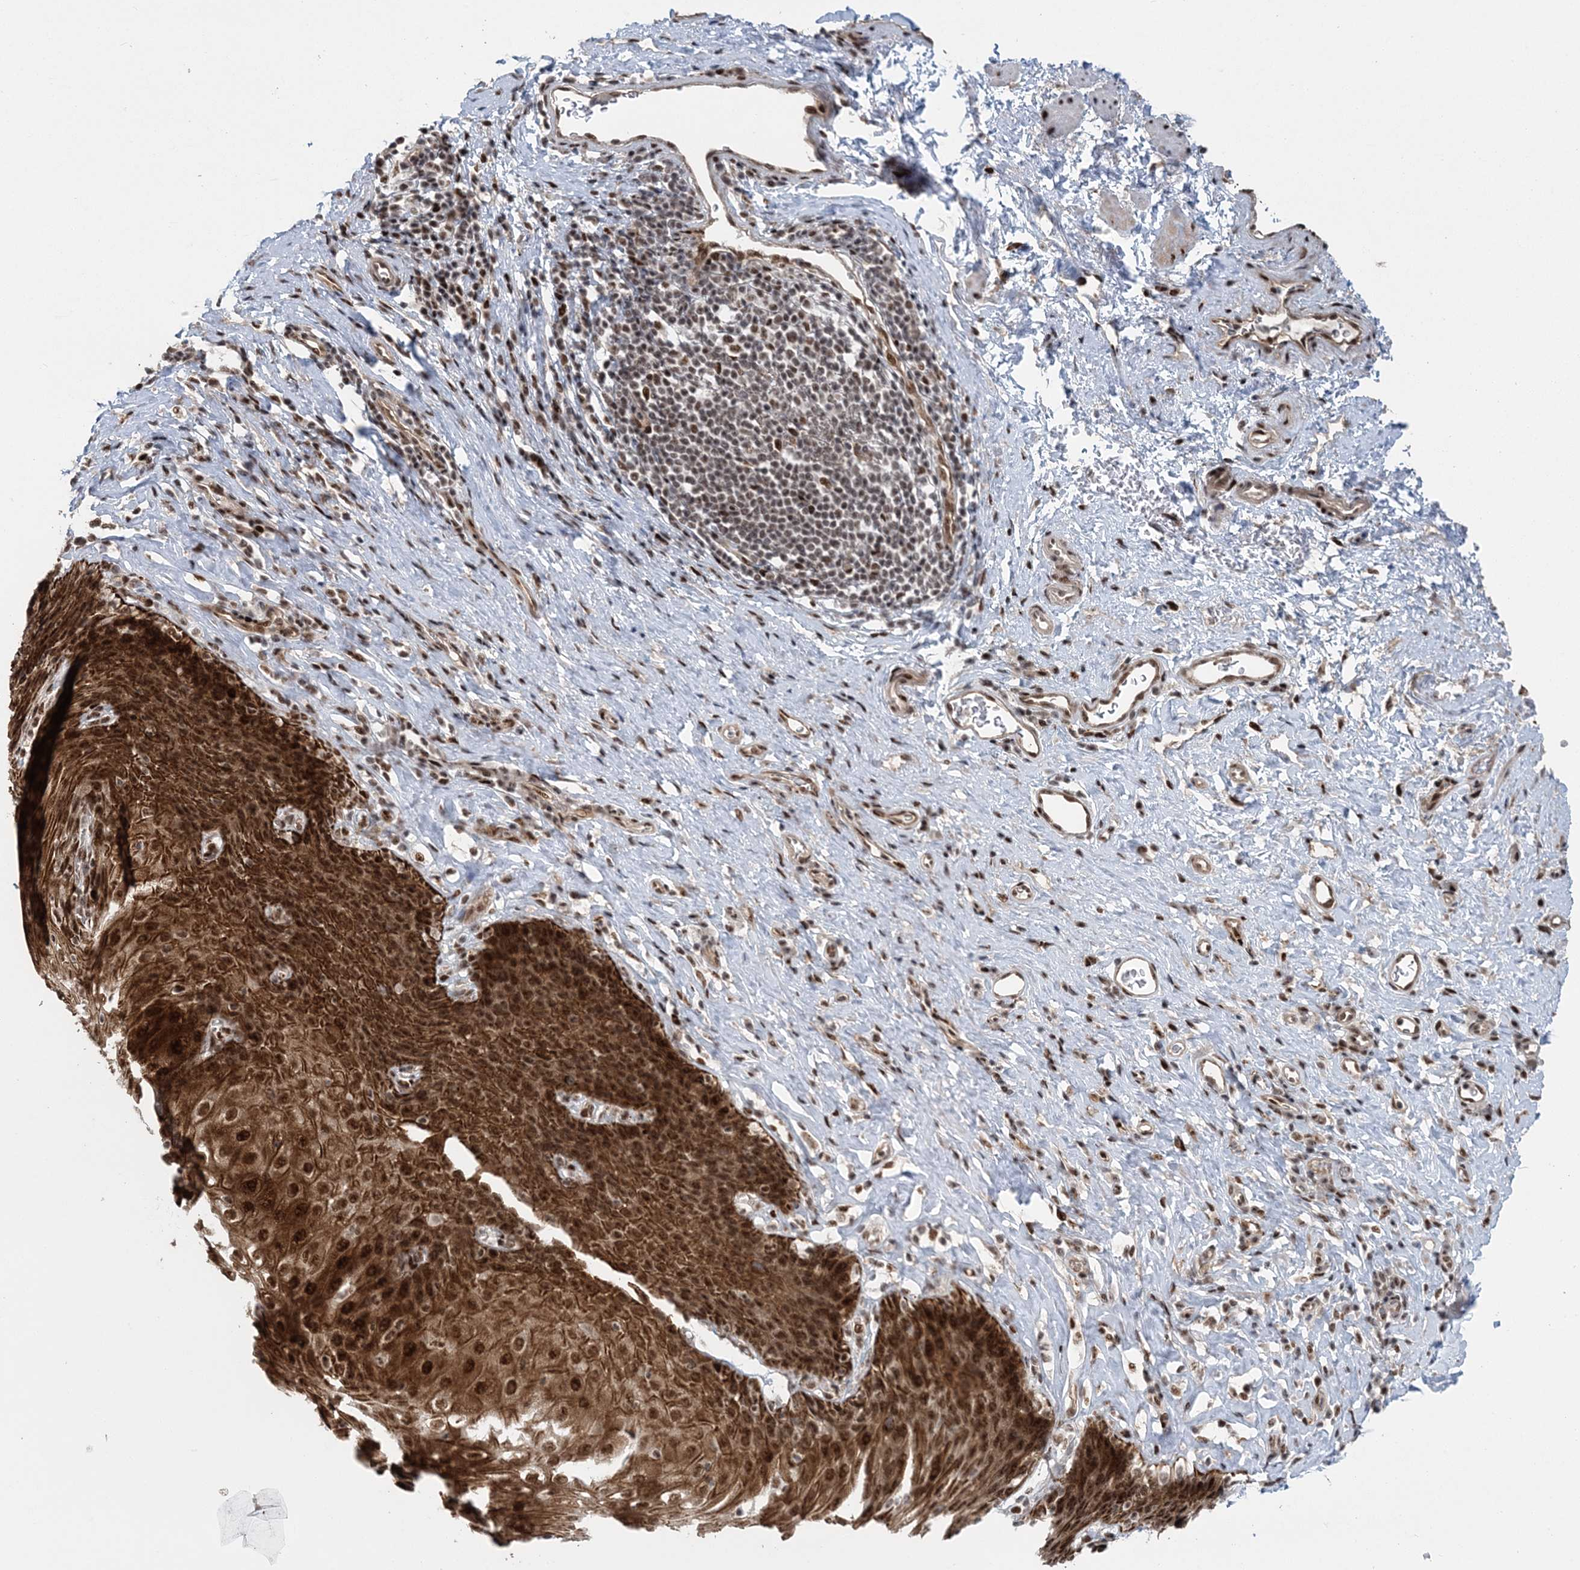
{"staining": {"intensity": "strong", "quantity": ">75%", "location": "cytoplasmic/membranous,nuclear"}, "tissue": "esophagus", "cell_type": "Squamous epithelial cells", "image_type": "normal", "snomed": [{"axis": "morphology", "description": "Normal tissue, NOS"}, {"axis": "topography", "description": "Esophagus"}], "caption": "Strong cytoplasmic/membranous,nuclear protein staining is present in about >75% of squamous epithelial cells in esophagus.", "gene": "CWC22", "patient": {"sex": "female", "age": 61}}